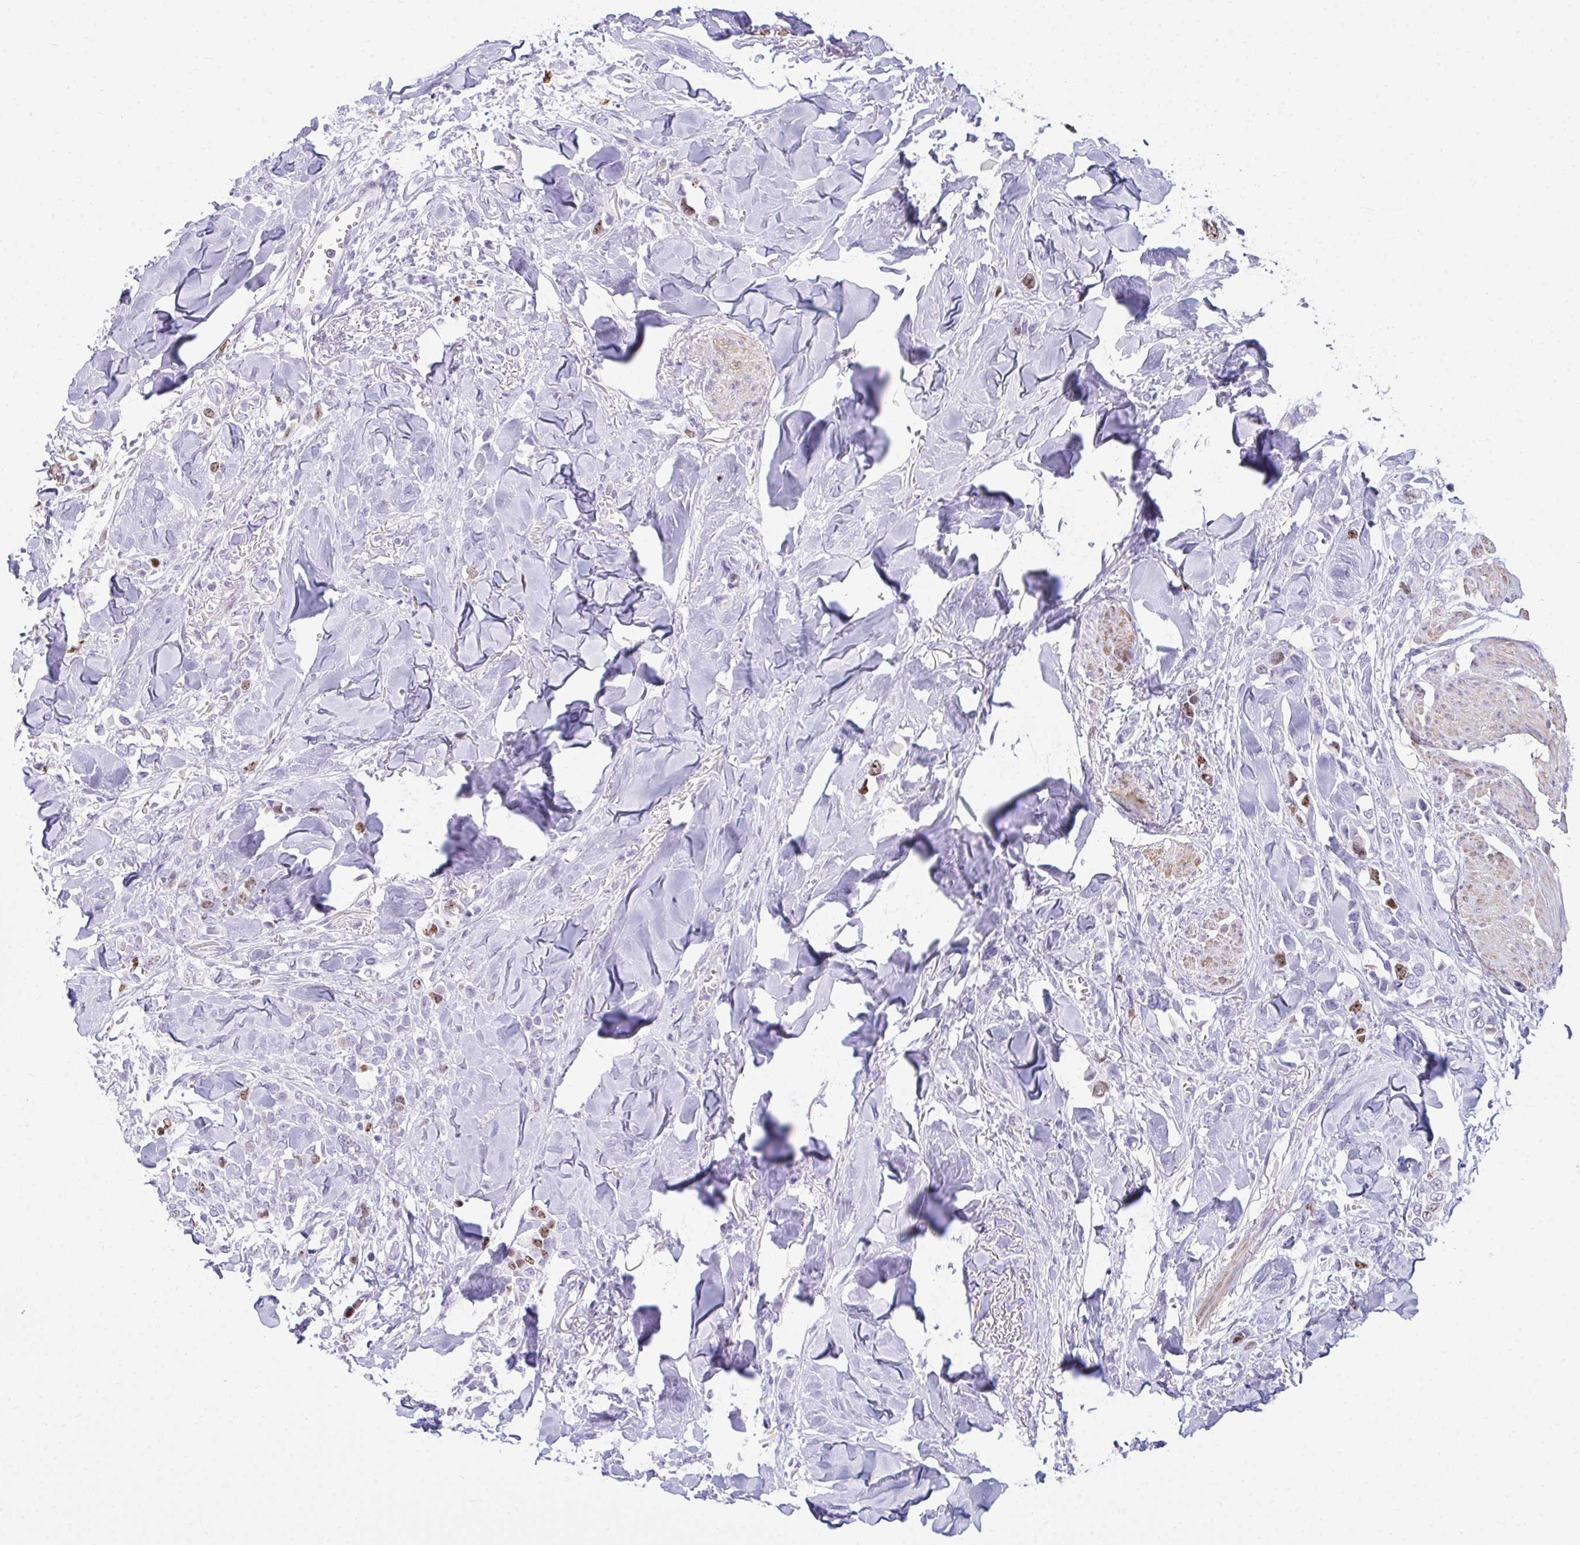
{"staining": {"intensity": "moderate", "quantity": "25%-75%", "location": "nuclear"}, "tissue": "breast cancer", "cell_type": "Tumor cells", "image_type": "cancer", "snomed": [{"axis": "morphology", "description": "Lobular carcinoma"}, {"axis": "topography", "description": "Breast"}], "caption": "The histopathology image shows immunohistochemical staining of lobular carcinoma (breast). There is moderate nuclear staining is seen in about 25%-75% of tumor cells. Immunohistochemistry stains the protein in brown and the nuclei are stained blue.", "gene": "SUZ12", "patient": {"sex": "female", "age": 91}}